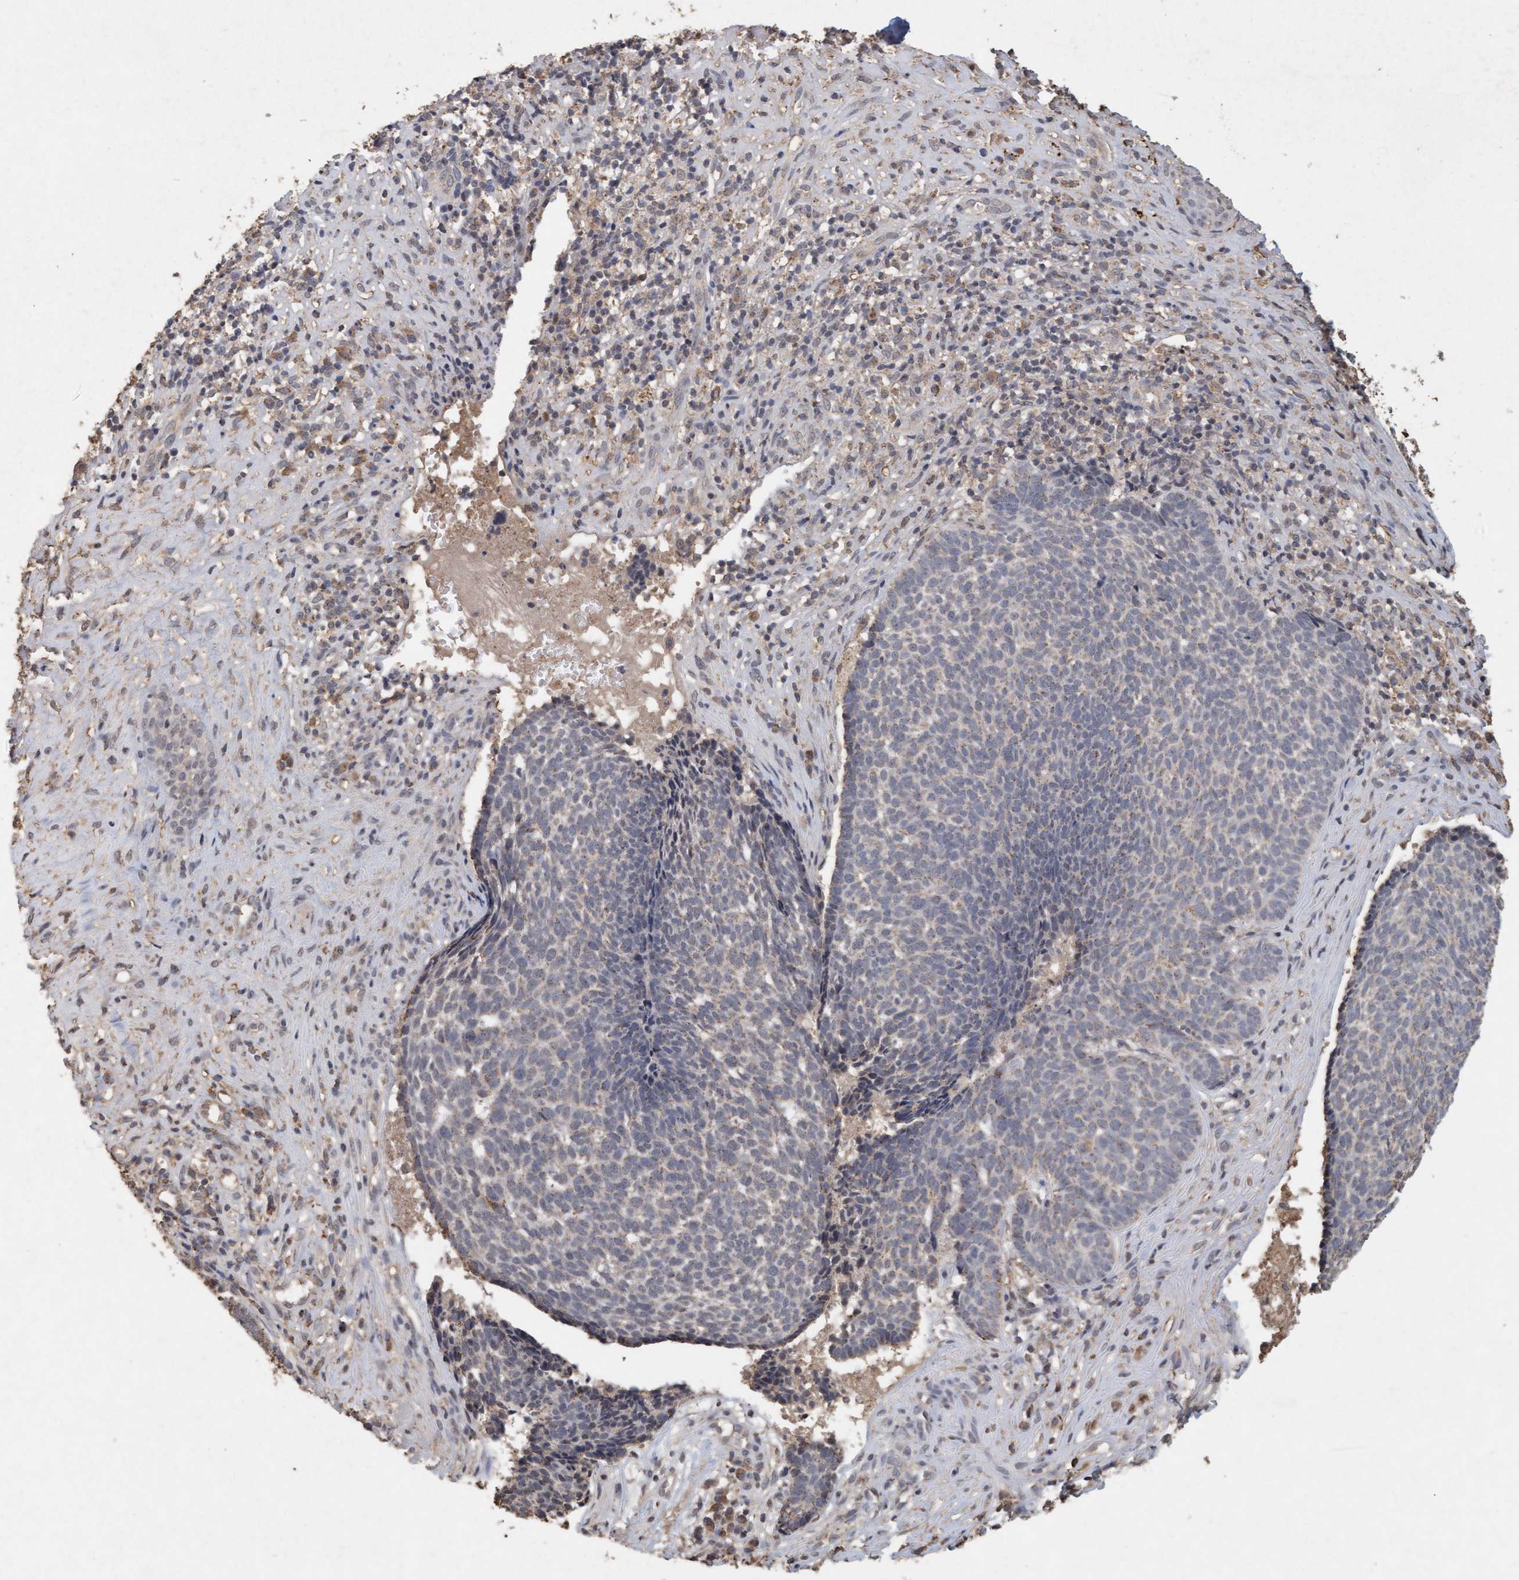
{"staining": {"intensity": "weak", "quantity": "<25%", "location": "cytoplasmic/membranous"}, "tissue": "skin cancer", "cell_type": "Tumor cells", "image_type": "cancer", "snomed": [{"axis": "morphology", "description": "Basal cell carcinoma"}, {"axis": "topography", "description": "Skin"}], "caption": "Skin basal cell carcinoma was stained to show a protein in brown. There is no significant positivity in tumor cells.", "gene": "VSIG8", "patient": {"sex": "male", "age": 84}}